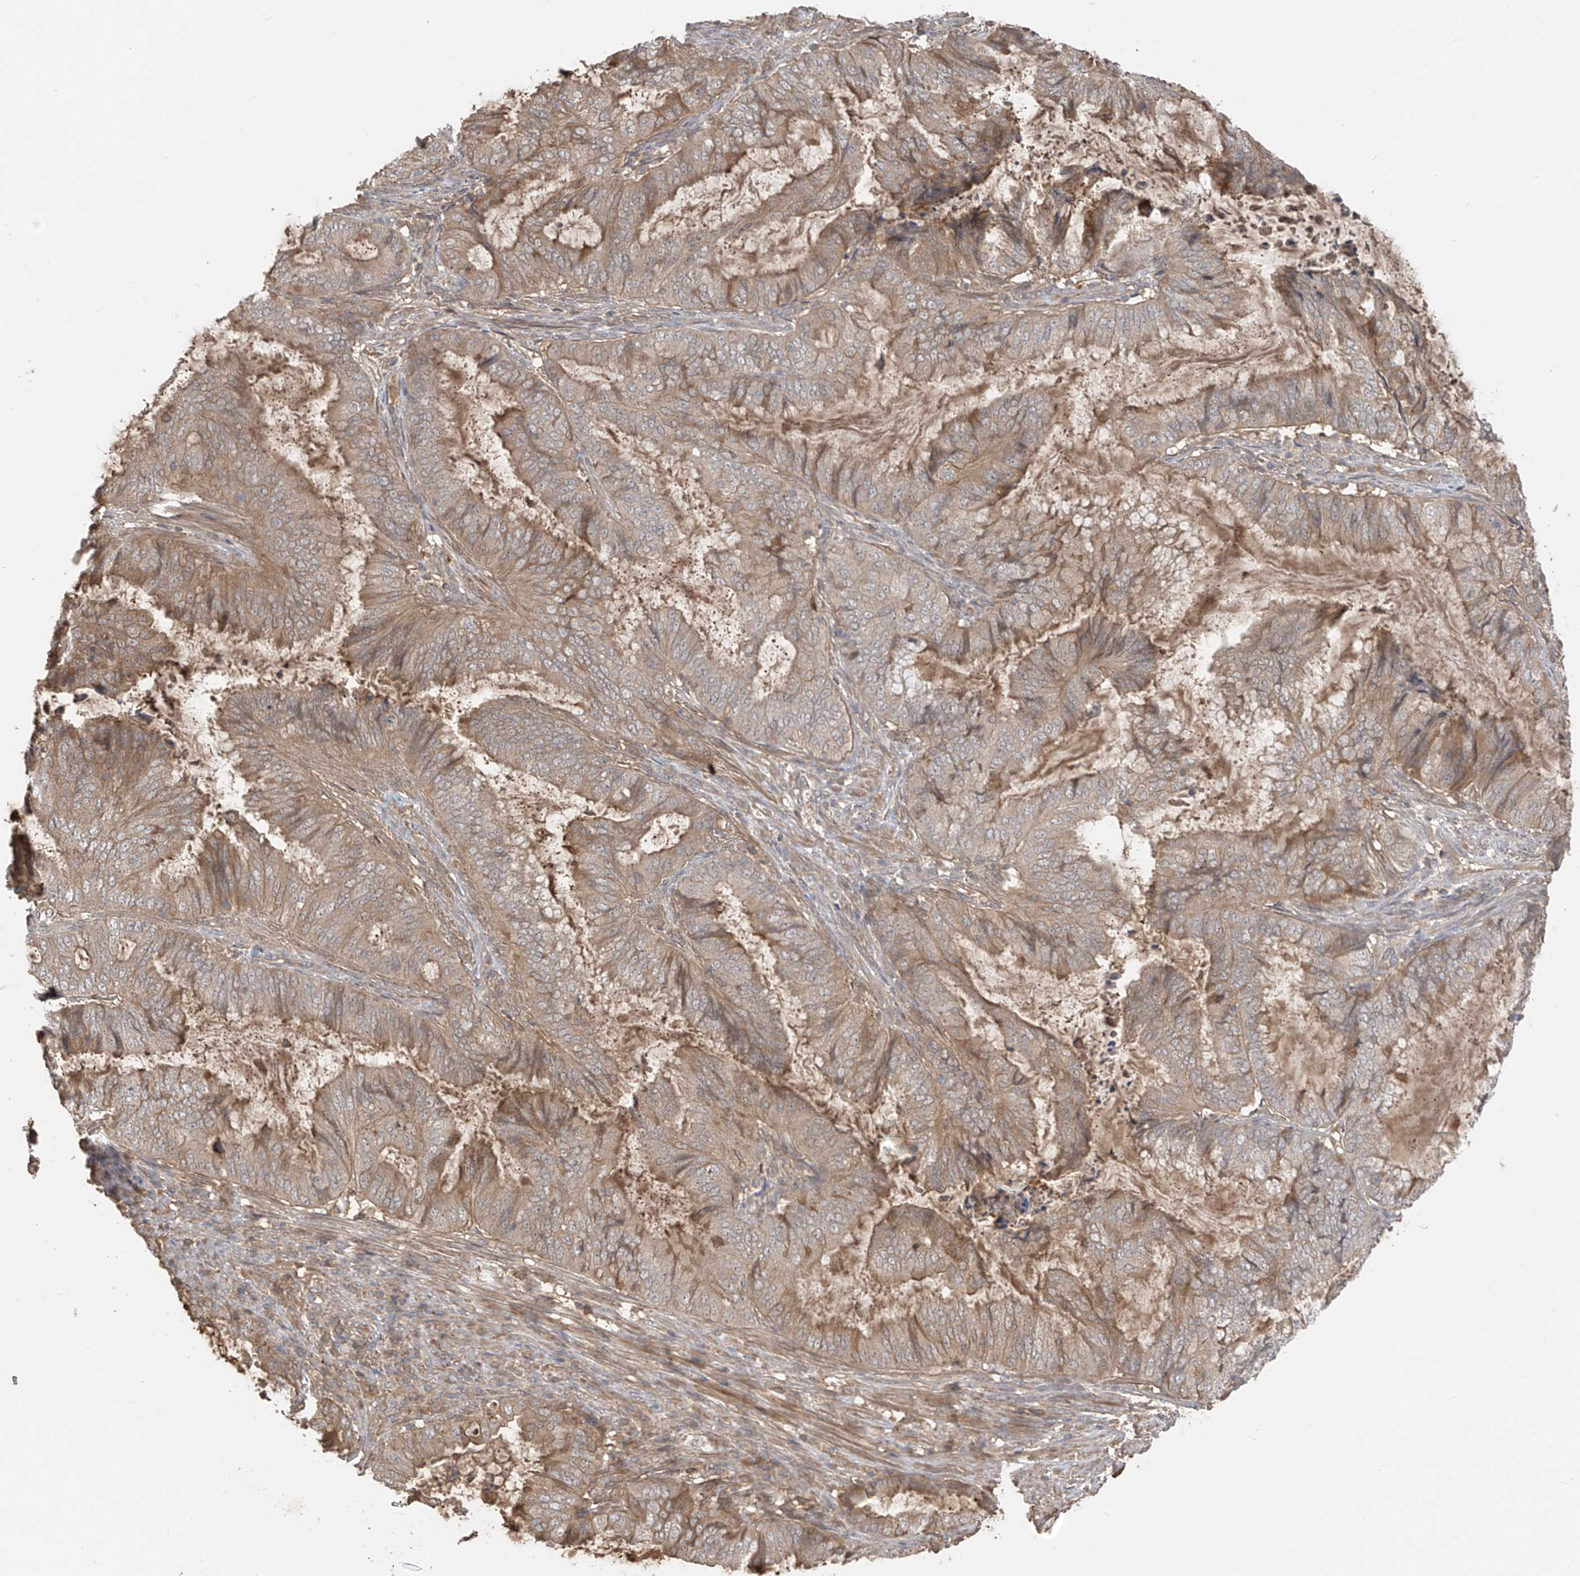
{"staining": {"intensity": "moderate", "quantity": "25%-75%", "location": "cytoplasmic/membranous"}, "tissue": "endometrial cancer", "cell_type": "Tumor cells", "image_type": "cancer", "snomed": [{"axis": "morphology", "description": "Adenocarcinoma, NOS"}, {"axis": "topography", "description": "Endometrium"}], "caption": "DAB (3,3'-diaminobenzidine) immunohistochemical staining of endometrial cancer (adenocarcinoma) exhibits moderate cytoplasmic/membranous protein positivity in about 25%-75% of tumor cells. (DAB = brown stain, brightfield microscopy at high magnification).", "gene": "CACNA2D4", "patient": {"sex": "female", "age": 51}}